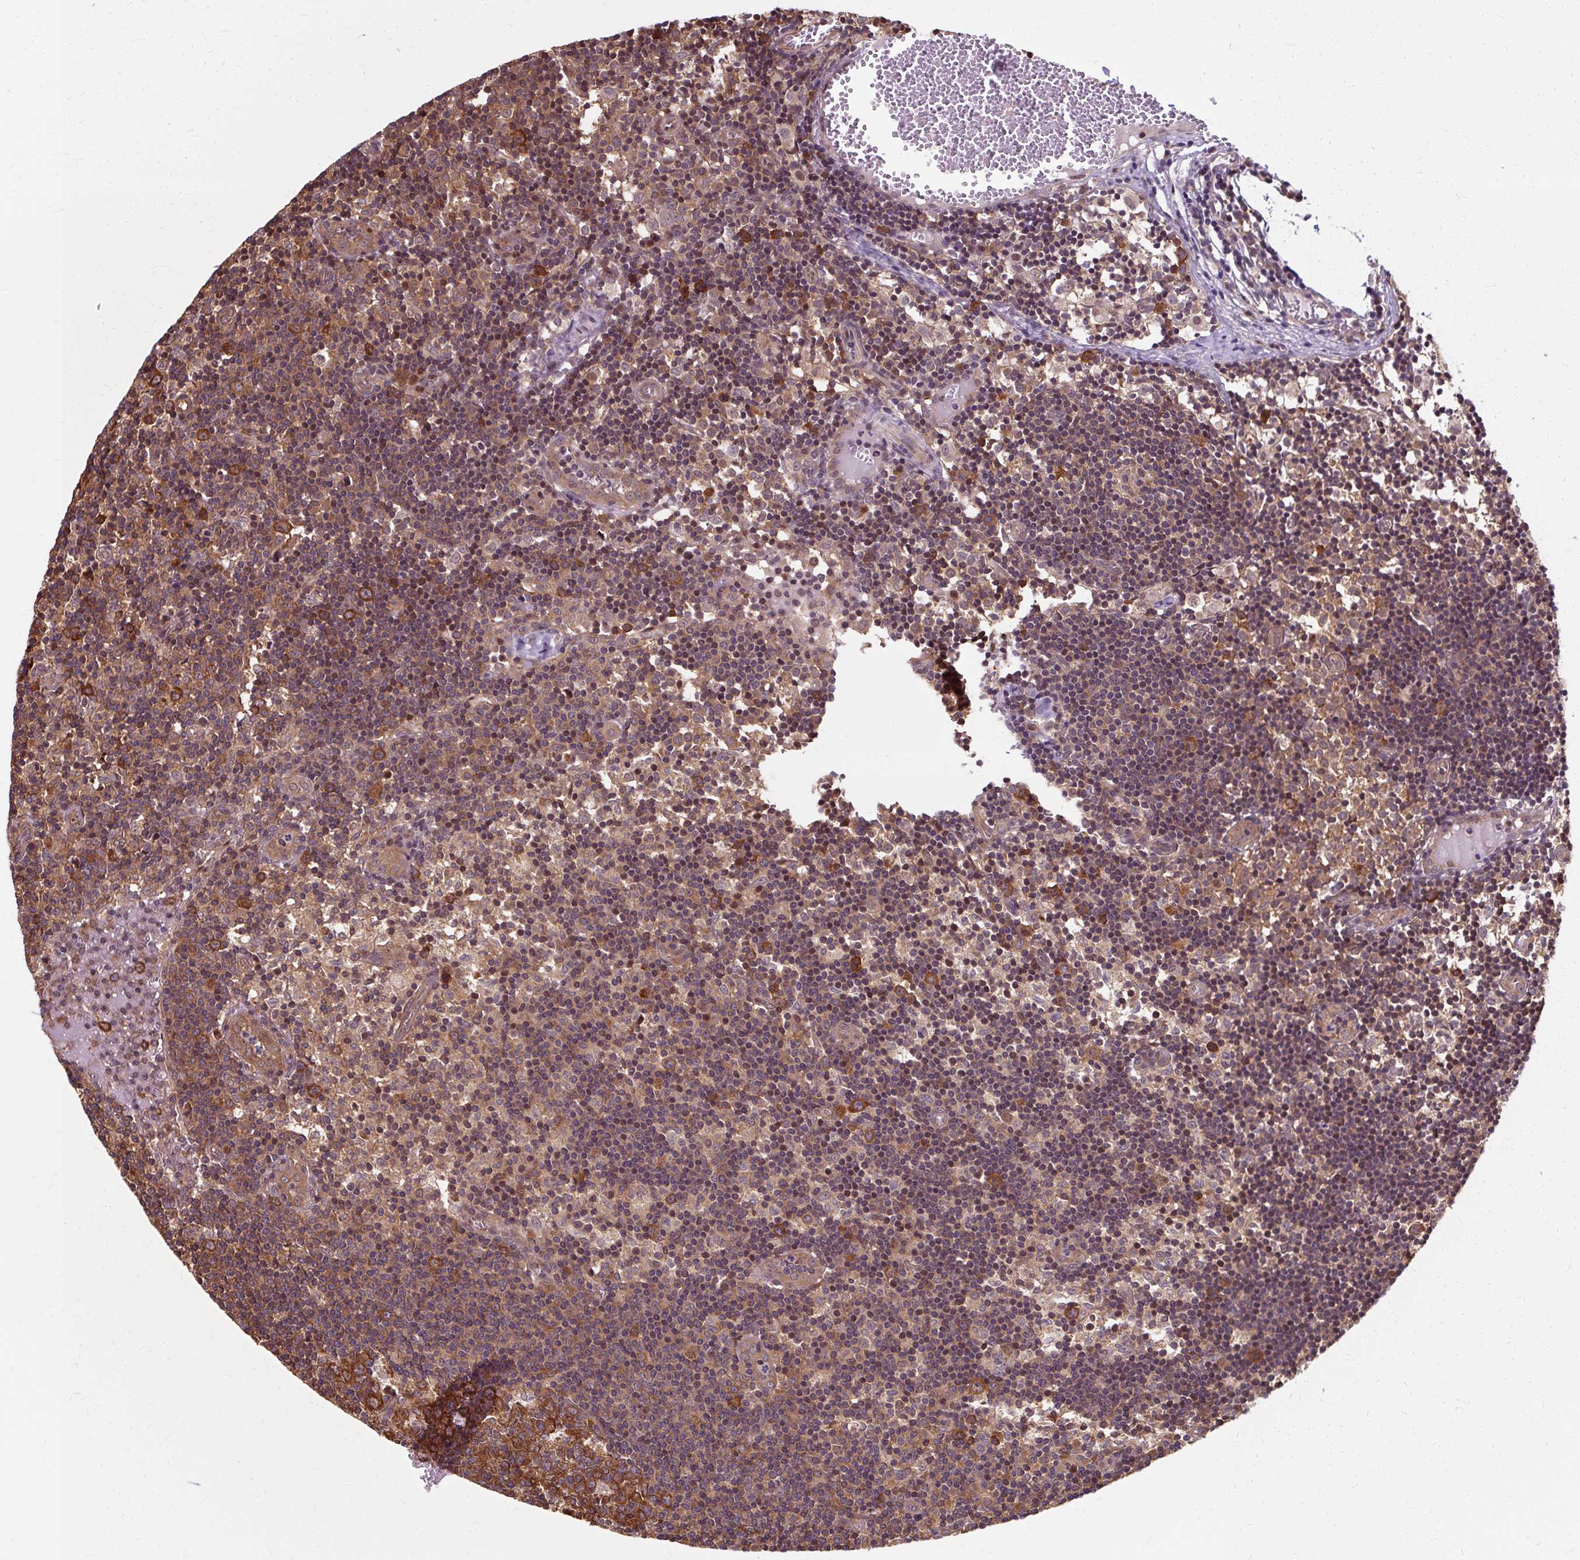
{"staining": {"intensity": "moderate", "quantity": ">75%", "location": "cytoplasmic/membranous,nuclear"}, "tissue": "lymph node", "cell_type": "Germinal center cells", "image_type": "normal", "snomed": [{"axis": "morphology", "description": "Normal tissue, NOS"}, {"axis": "topography", "description": "Lymph node"}], "caption": "DAB immunohistochemical staining of normal human lymph node exhibits moderate cytoplasmic/membranous,nuclear protein expression in about >75% of germinal center cells.", "gene": "ZNF555", "patient": {"sex": "female", "age": 45}}